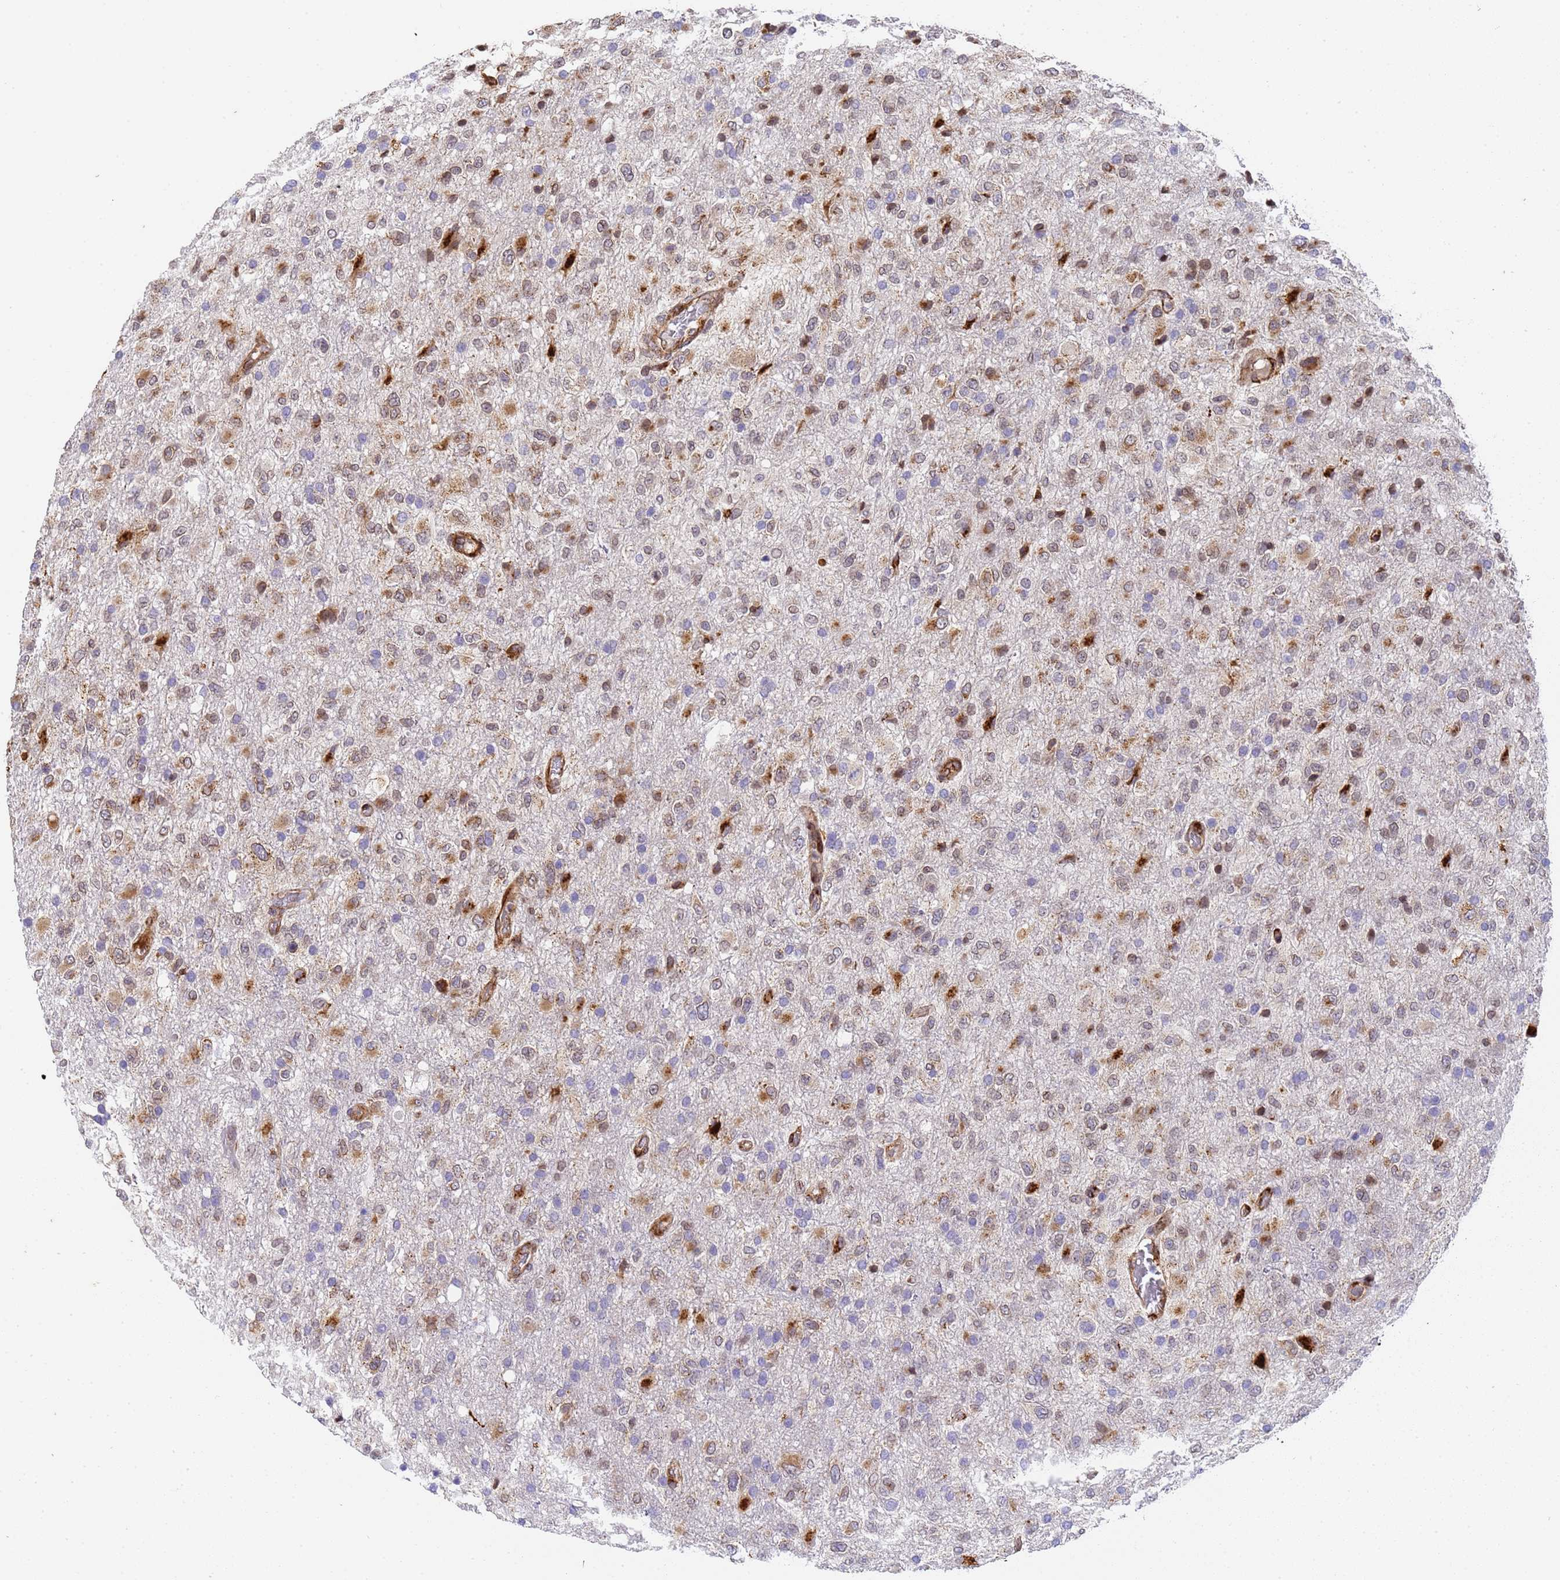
{"staining": {"intensity": "strong", "quantity": "<25%", "location": "cytoplasmic/membranous,nuclear"}, "tissue": "glioma", "cell_type": "Tumor cells", "image_type": "cancer", "snomed": [{"axis": "morphology", "description": "Glioma, malignant, High grade"}, {"axis": "topography", "description": "Brain"}], "caption": "This is an image of immunohistochemistry staining of malignant glioma (high-grade), which shows strong staining in the cytoplasmic/membranous and nuclear of tumor cells.", "gene": "IGFBP7", "patient": {"sex": "female", "age": 74}}